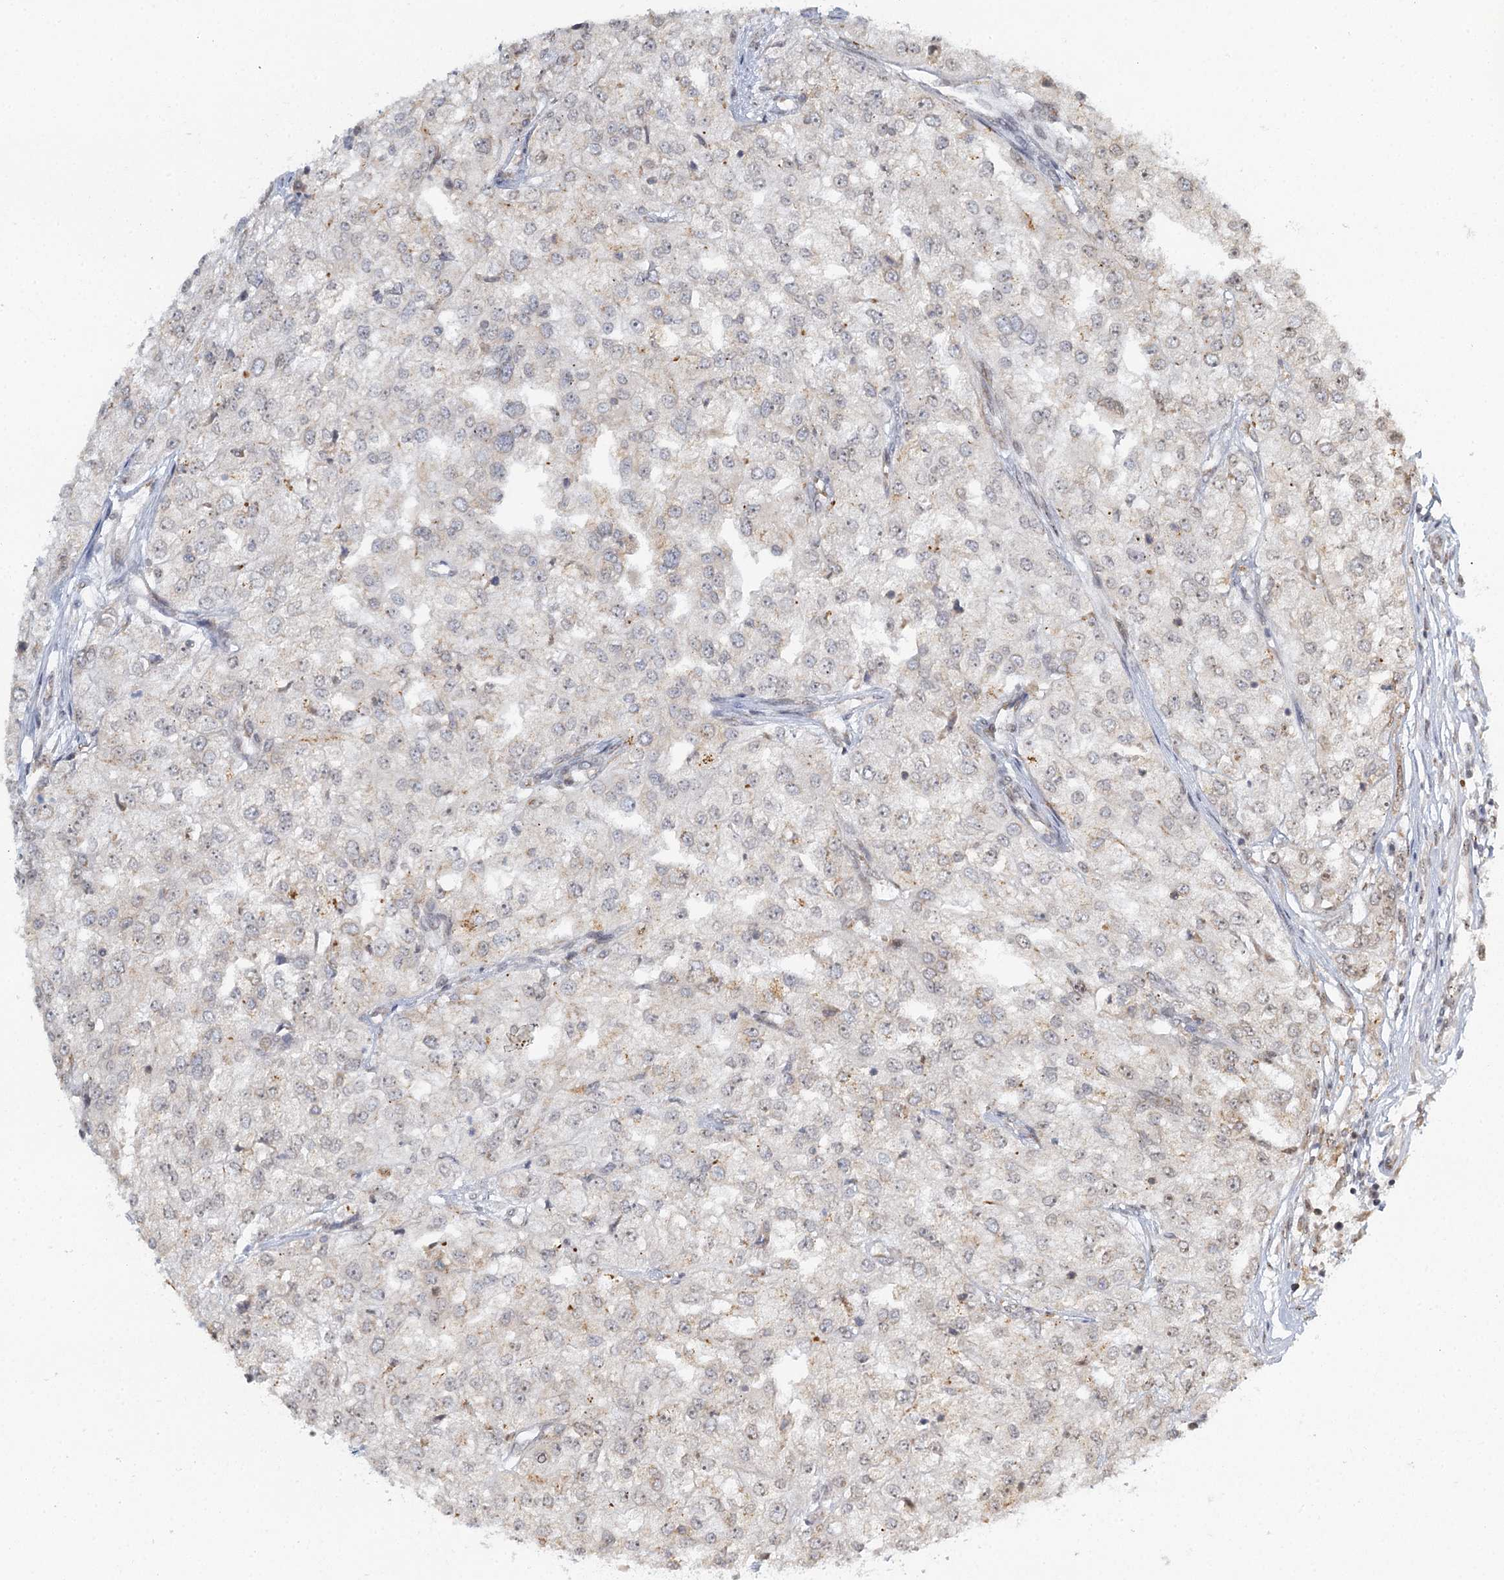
{"staining": {"intensity": "negative", "quantity": "none", "location": "none"}, "tissue": "renal cancer", "cell_type": "Tumor cells", "image_type": "cancer", "snomed": [{"axis": "morphology", "description": "Adenocarcinoma, NOS"}, {"axis": "topography", "description": "Kidney"}], "caption": "Immunohistochemistry (IHC) photomicrograph of human adenocarcinoma (renal) stained for a protein (brown), which demonstrates no expression in tumor cells.", "gene": "TREX1", "patient": {"sex": "female", "age": 54}}